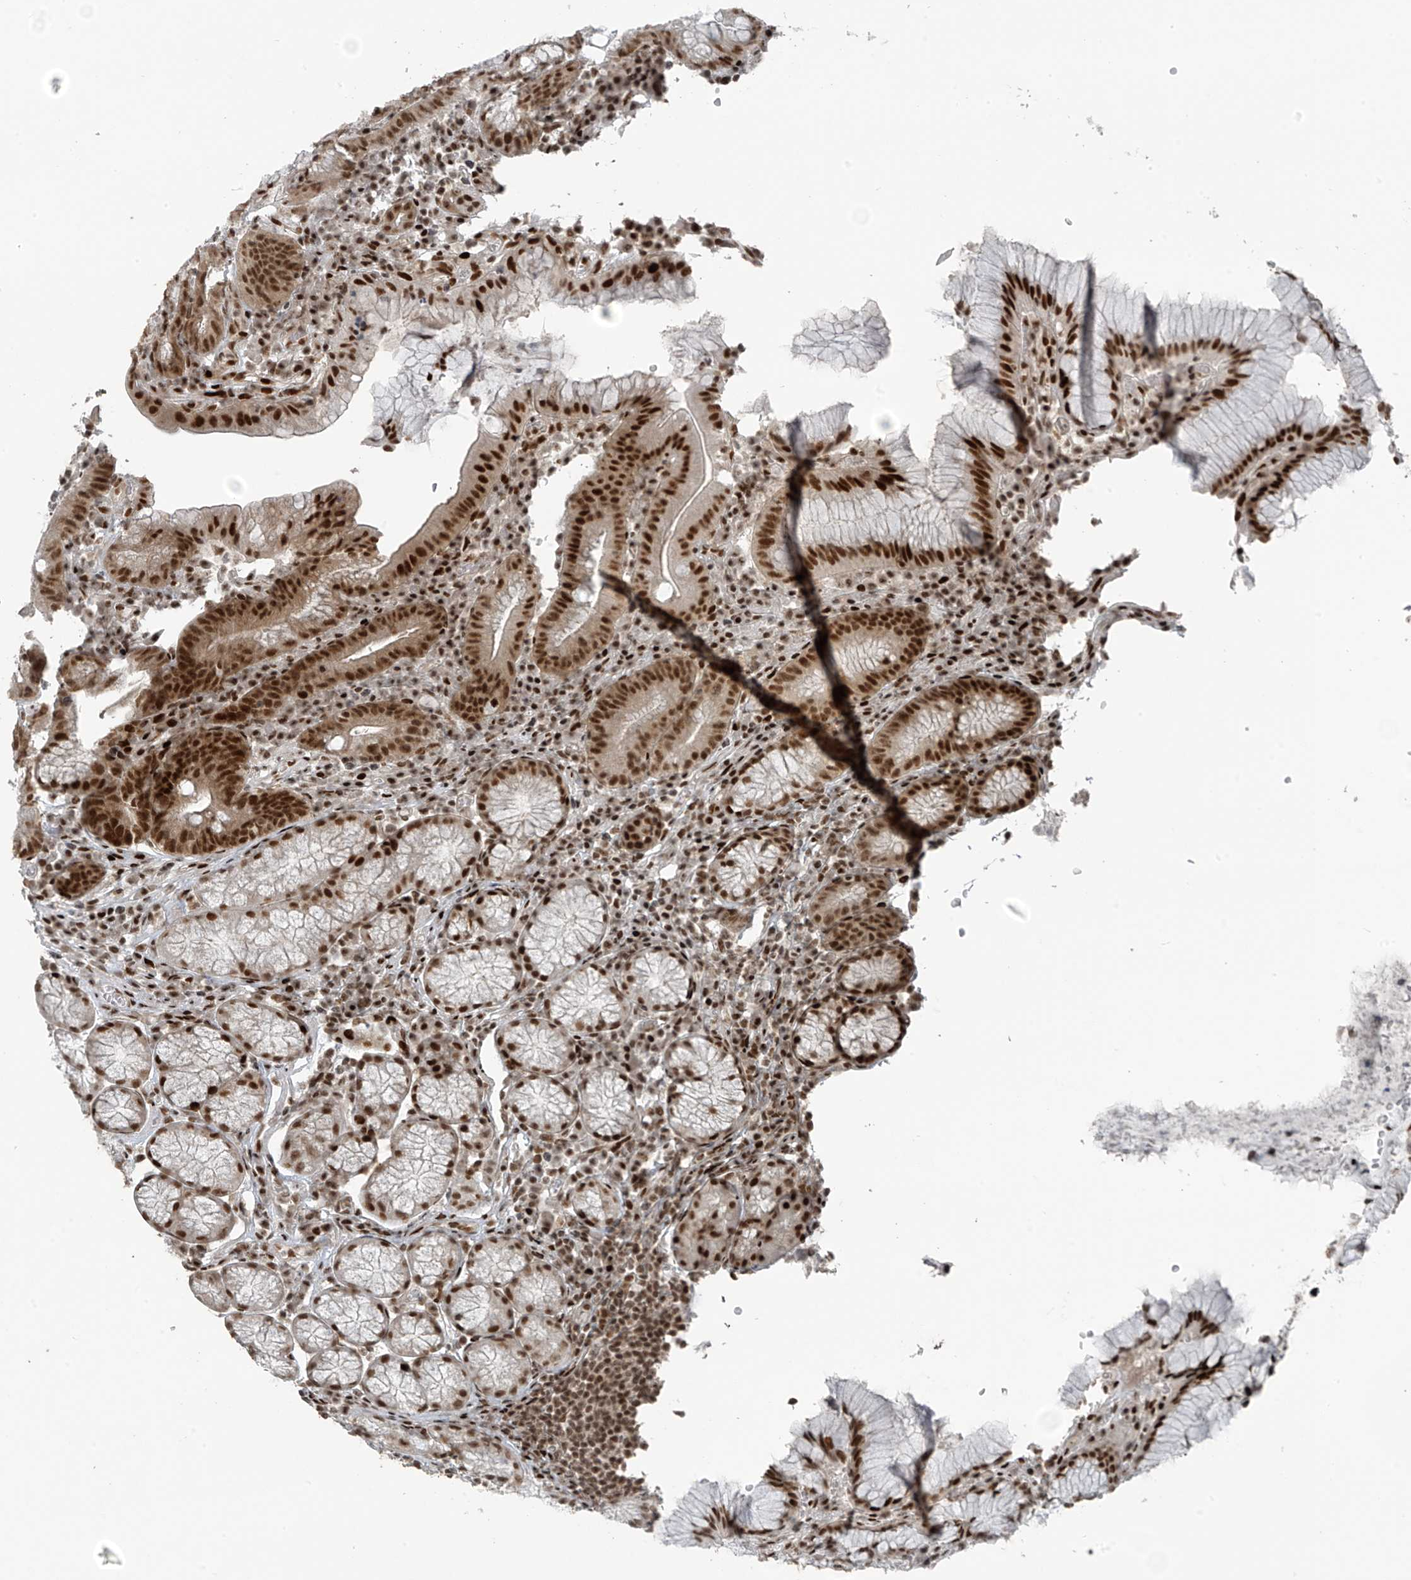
{"staining": {"intensity": "strong", "quantity": "25%-75%", "location": "nuclear"}, "tissue": "stomach", "cell_type": "Glandular cells", "image_type": "normal", "snomed": [{"axis": "morphology", "description": "Normal tissue, NOS"}, {"axis": "topography", "description": "Stomach"}], "caption": "Immunohistochemical staining of benign human stomach shows high levels of strong nuclear positivity in approximately 25%-75% of glandular cells.", "gene": "PCNP", "patient": {"sex": "male", "age": 55}}